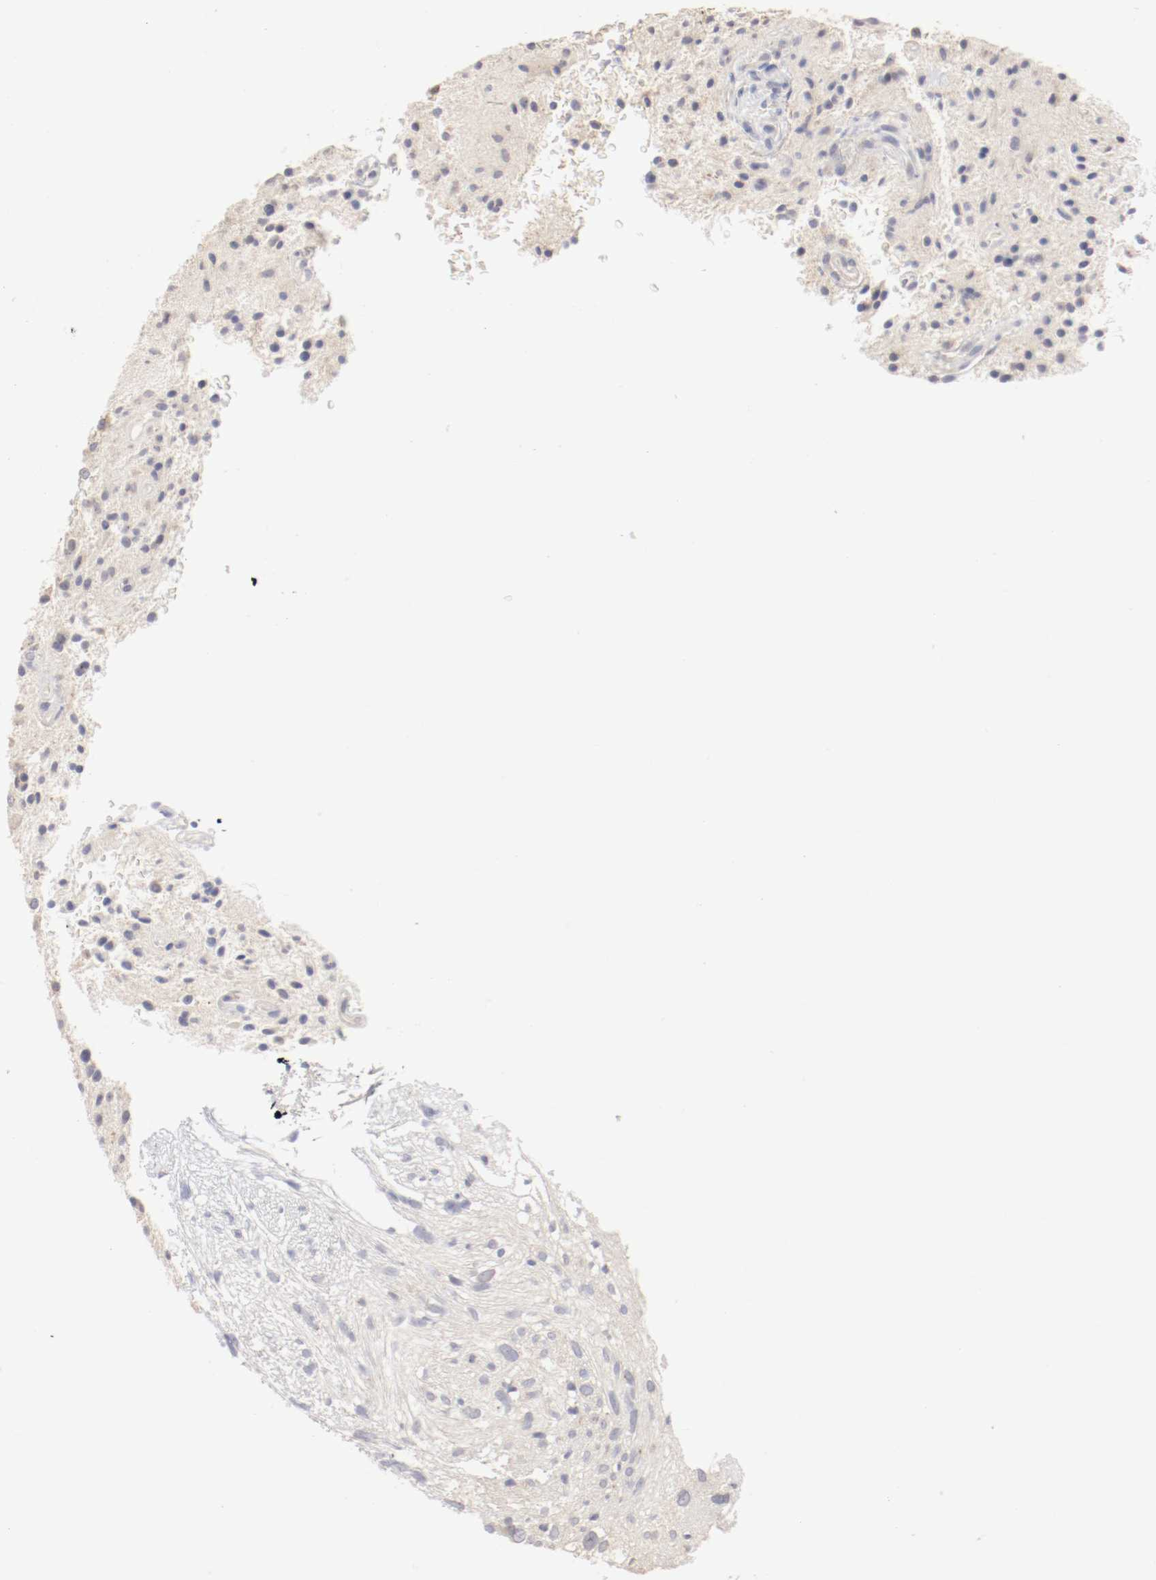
{"staining": {"intensity": "weak", "quantity": "<25%", "location": "cytoplasmic/membranous"}, "tissue": "glioma", "cell_type": "Tumor cells", "image_type": "cancer", "snomed": [{"axis": "morphology", "description": "Glioma, malignant, NOS"}, {"axis": "topography", "description": "Cerebellum"}], "caption": "This is an immunohistochemistry image of glioma. There is no staining in tumor cells.", "gene": "DNAL4", "patient": {"sex": "female", "age": 10}}